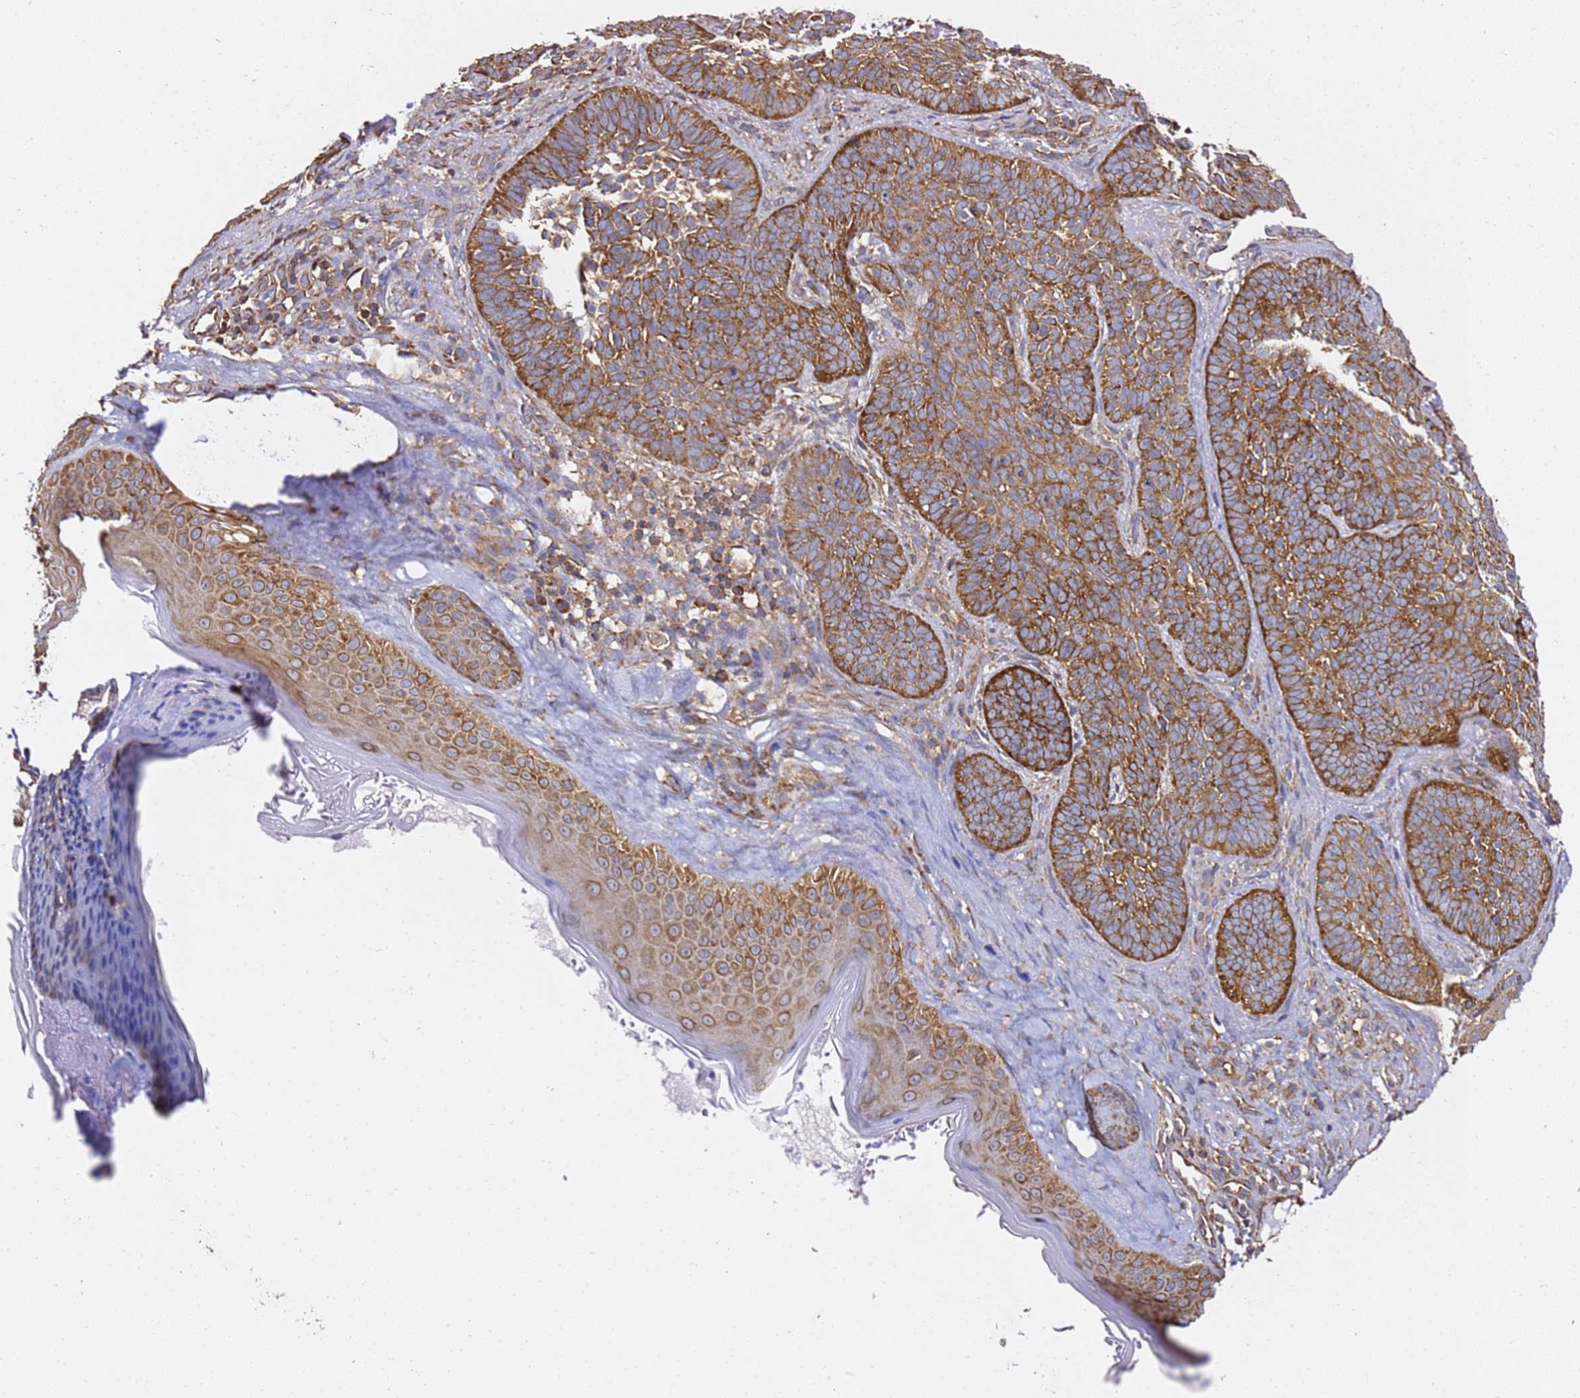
{"staining": {"intensity": "strong", "quantity": ">75%", "location": "cytoplasmic/membranous"}, "tissue": "skin cancer", "cell_type": "Tumor cells", "image_type": "cancer", "snomed": [{"axis": "morphology", "description": "Basal cell carcinoma"}, {"axis": "topography", "description": "Skin"}], "caption": "Immunohistochemical staining of skin basal cell carcinoma exhibits high levels of strong cytoplasmic/membranous expression in approximately >75% of tumor cells.", "gene": "TPST1", "patient": {"sex": "male", "age": 85}}